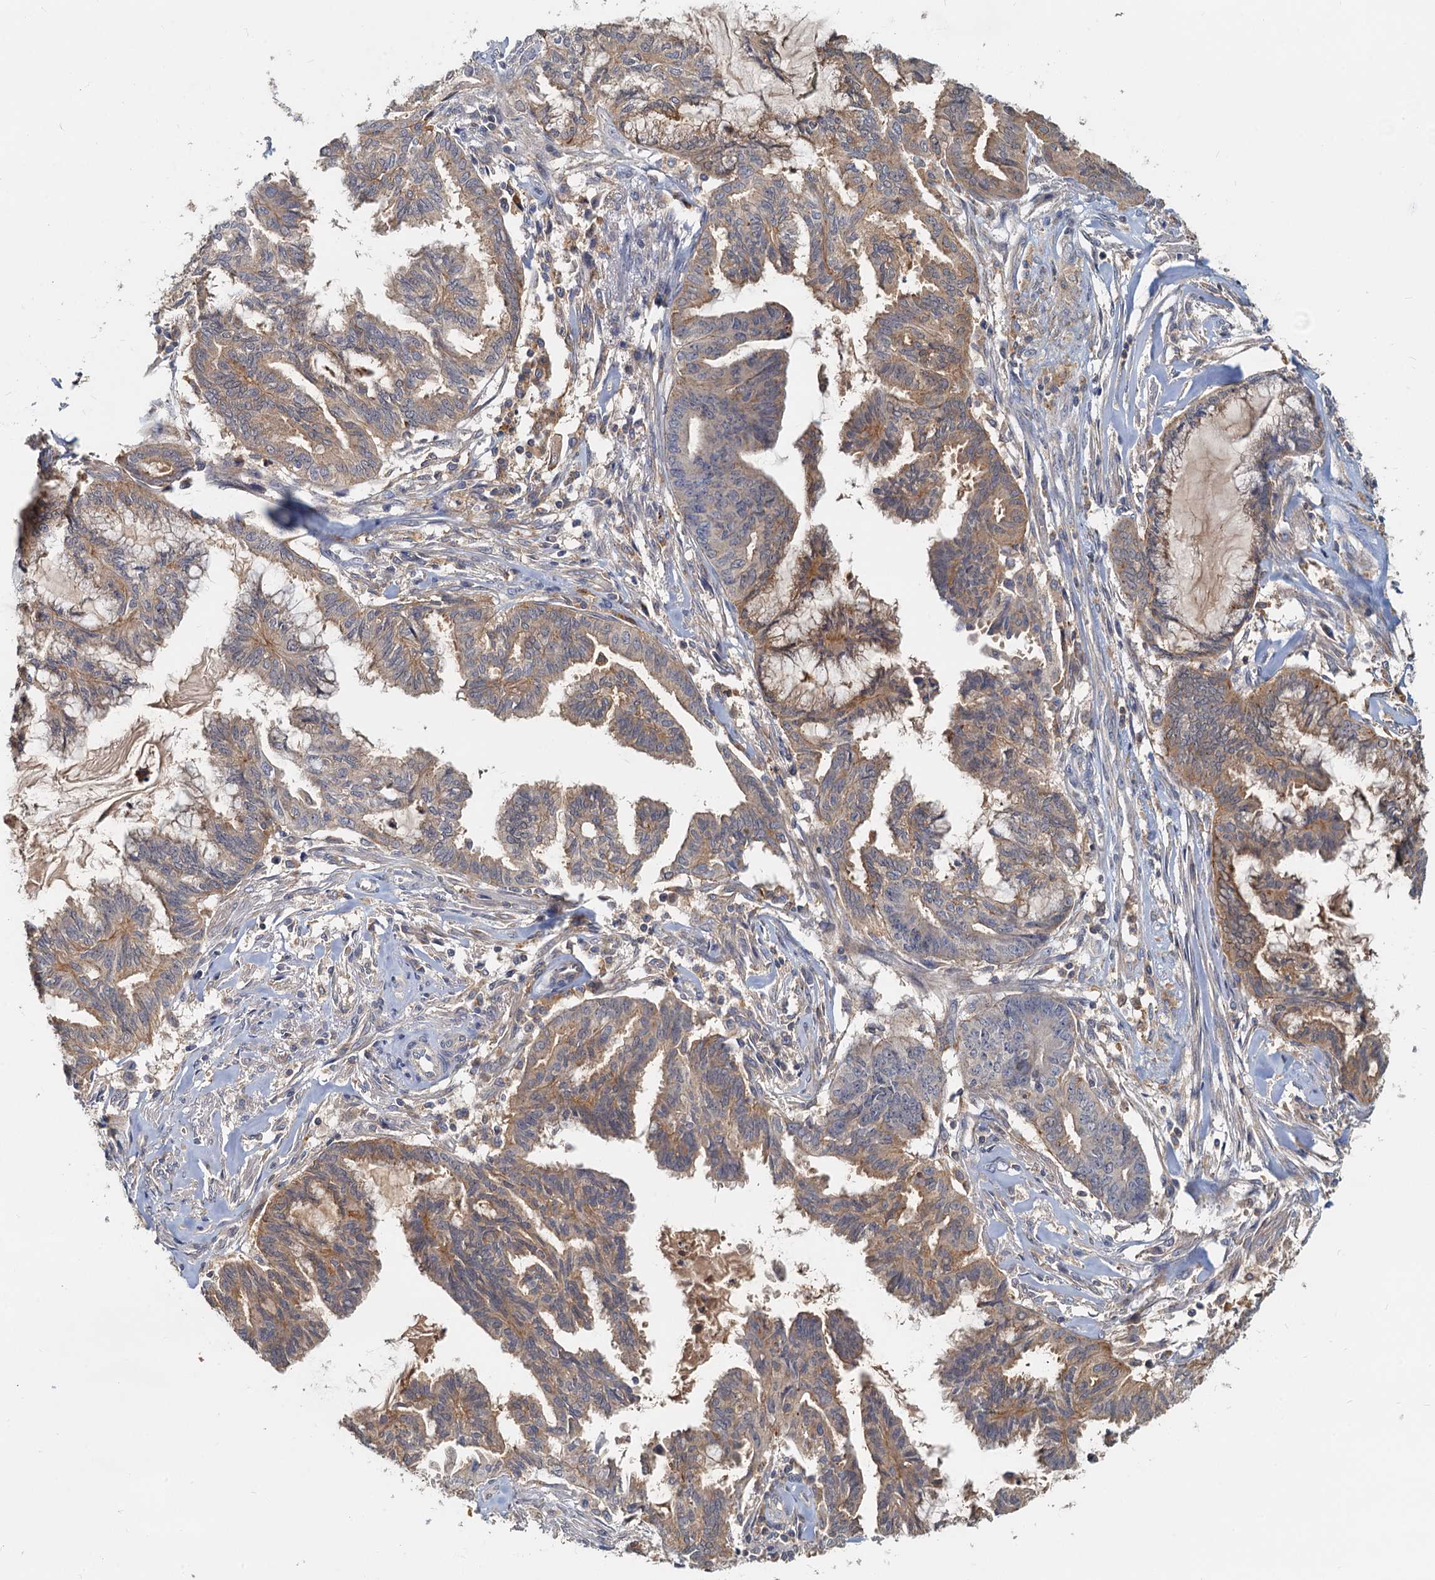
{"staining": {"intensity": "moderate", "quantity": ">75%", "location": "cytoplasmic/membranous"}, "tissue": "endometrial cancer", "cell_type": "Tumor cells", "image_type": "cancer", "snomed": [{"axis": "morphology", "description": "Adenocarcinoma, NOS"}, {"axis": "topography", "description": "Endometrium"}], "caption": "IHC of human adenocarcinoma (endometrial) displays medium levels of moderate cytoplasmic/membranous positivity in about >75% of tumor cells. The staining is performed using DAB (3,3'-diaminobenzidine) brown chromogen to label protein expression. The nuclei are counter-stained blue using hematoxylin.", "gene": "TOLLIP", "patient": {"sex": "female", "age": 86}}